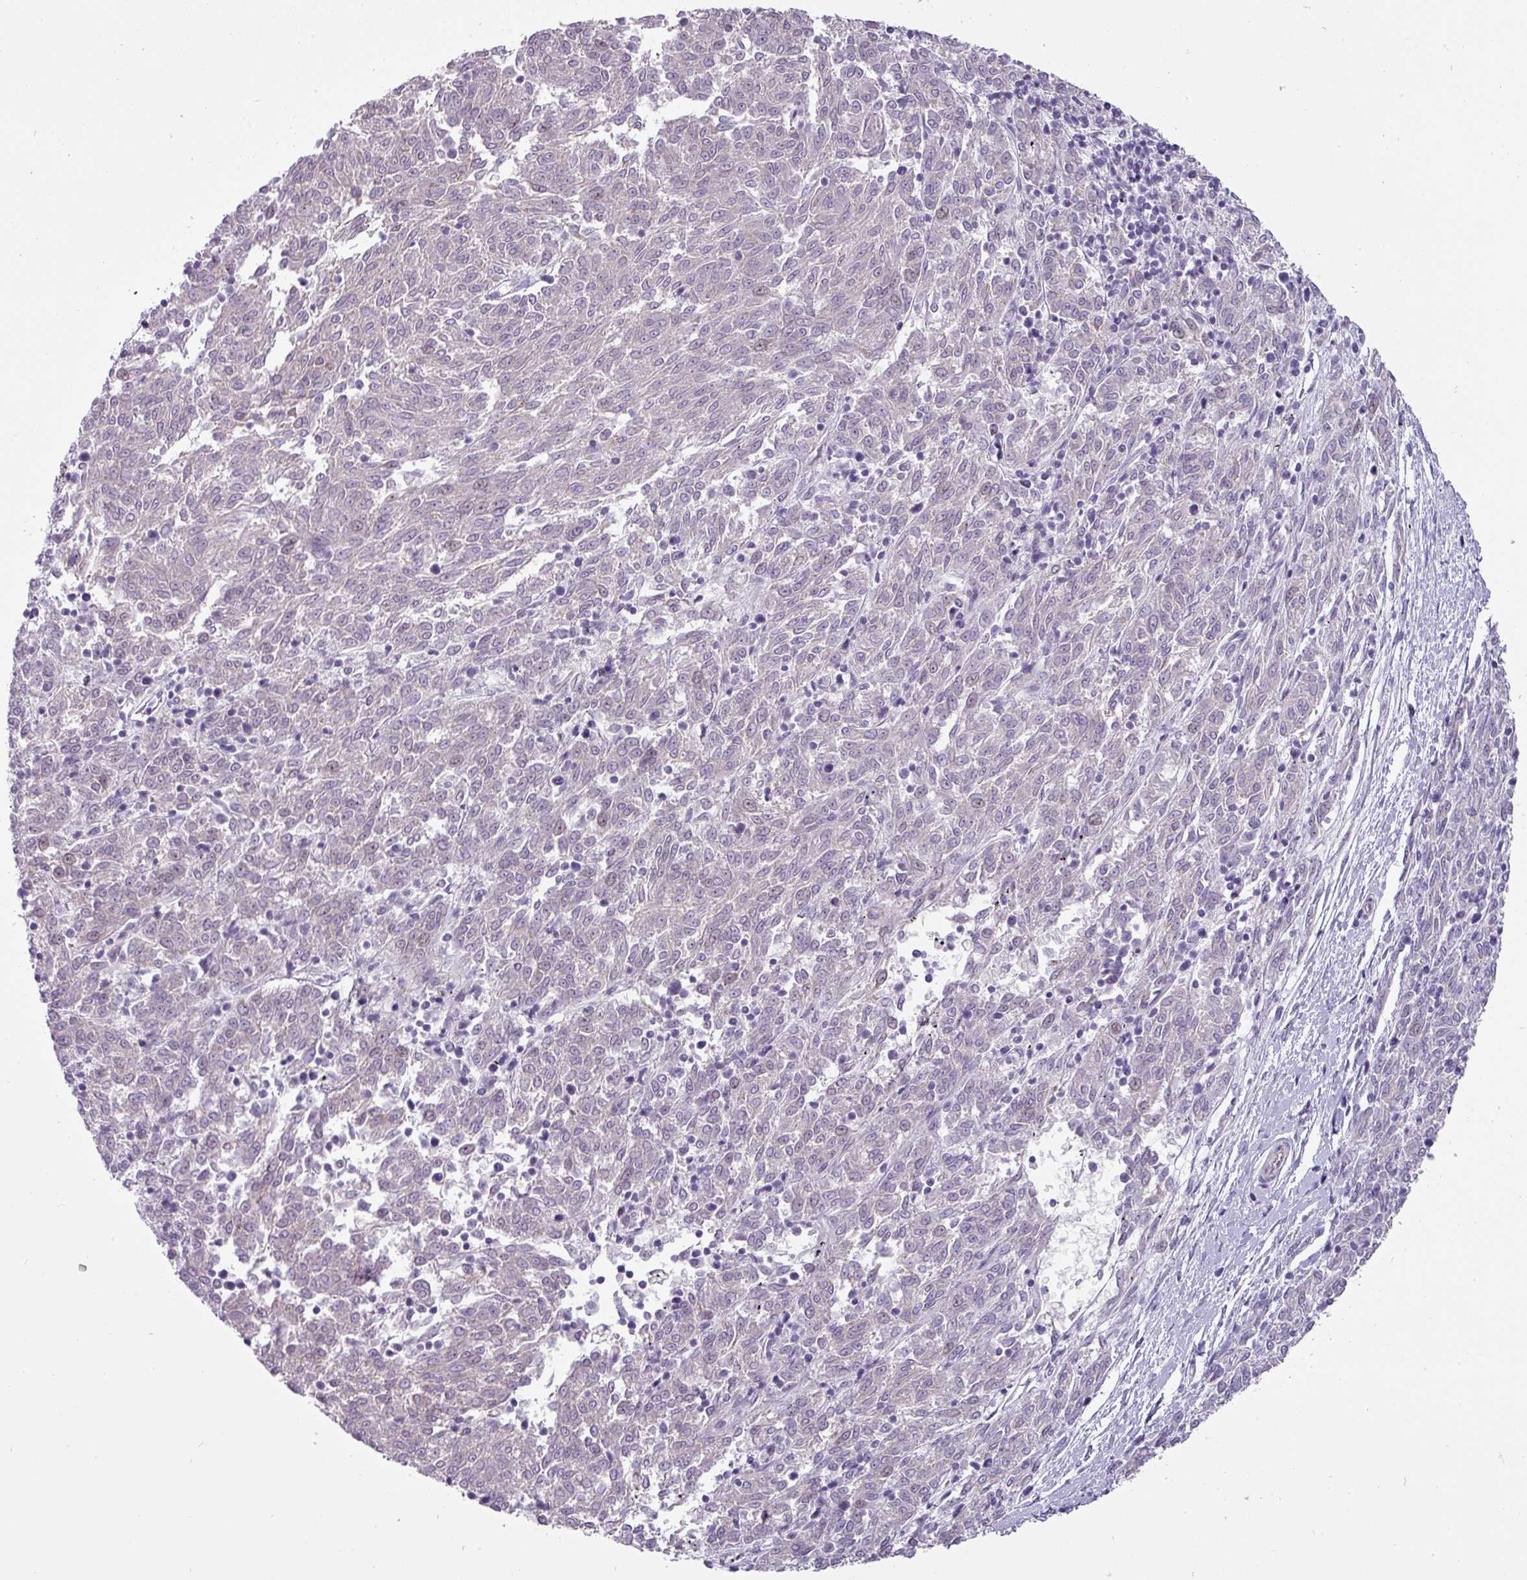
{"staining": {"intensity": "weak", "quantity": "<25%", "location": "cytoplasmic/membranous"}, "tissue": "melanoma", "cell_type": "Tumor cells", "image_type": "cancer", "snomed": [{"axis": "morphology", "description": "Malignant melanoma, NOS"}, {"axis": "topography", "description": "Skin"}], "caption": "Melanoma stained for a protein using immunohistochemistry displays no expression tumor cells.", "gene": "CHRDL1", "patient": {"sex": "female", "age": 72}}